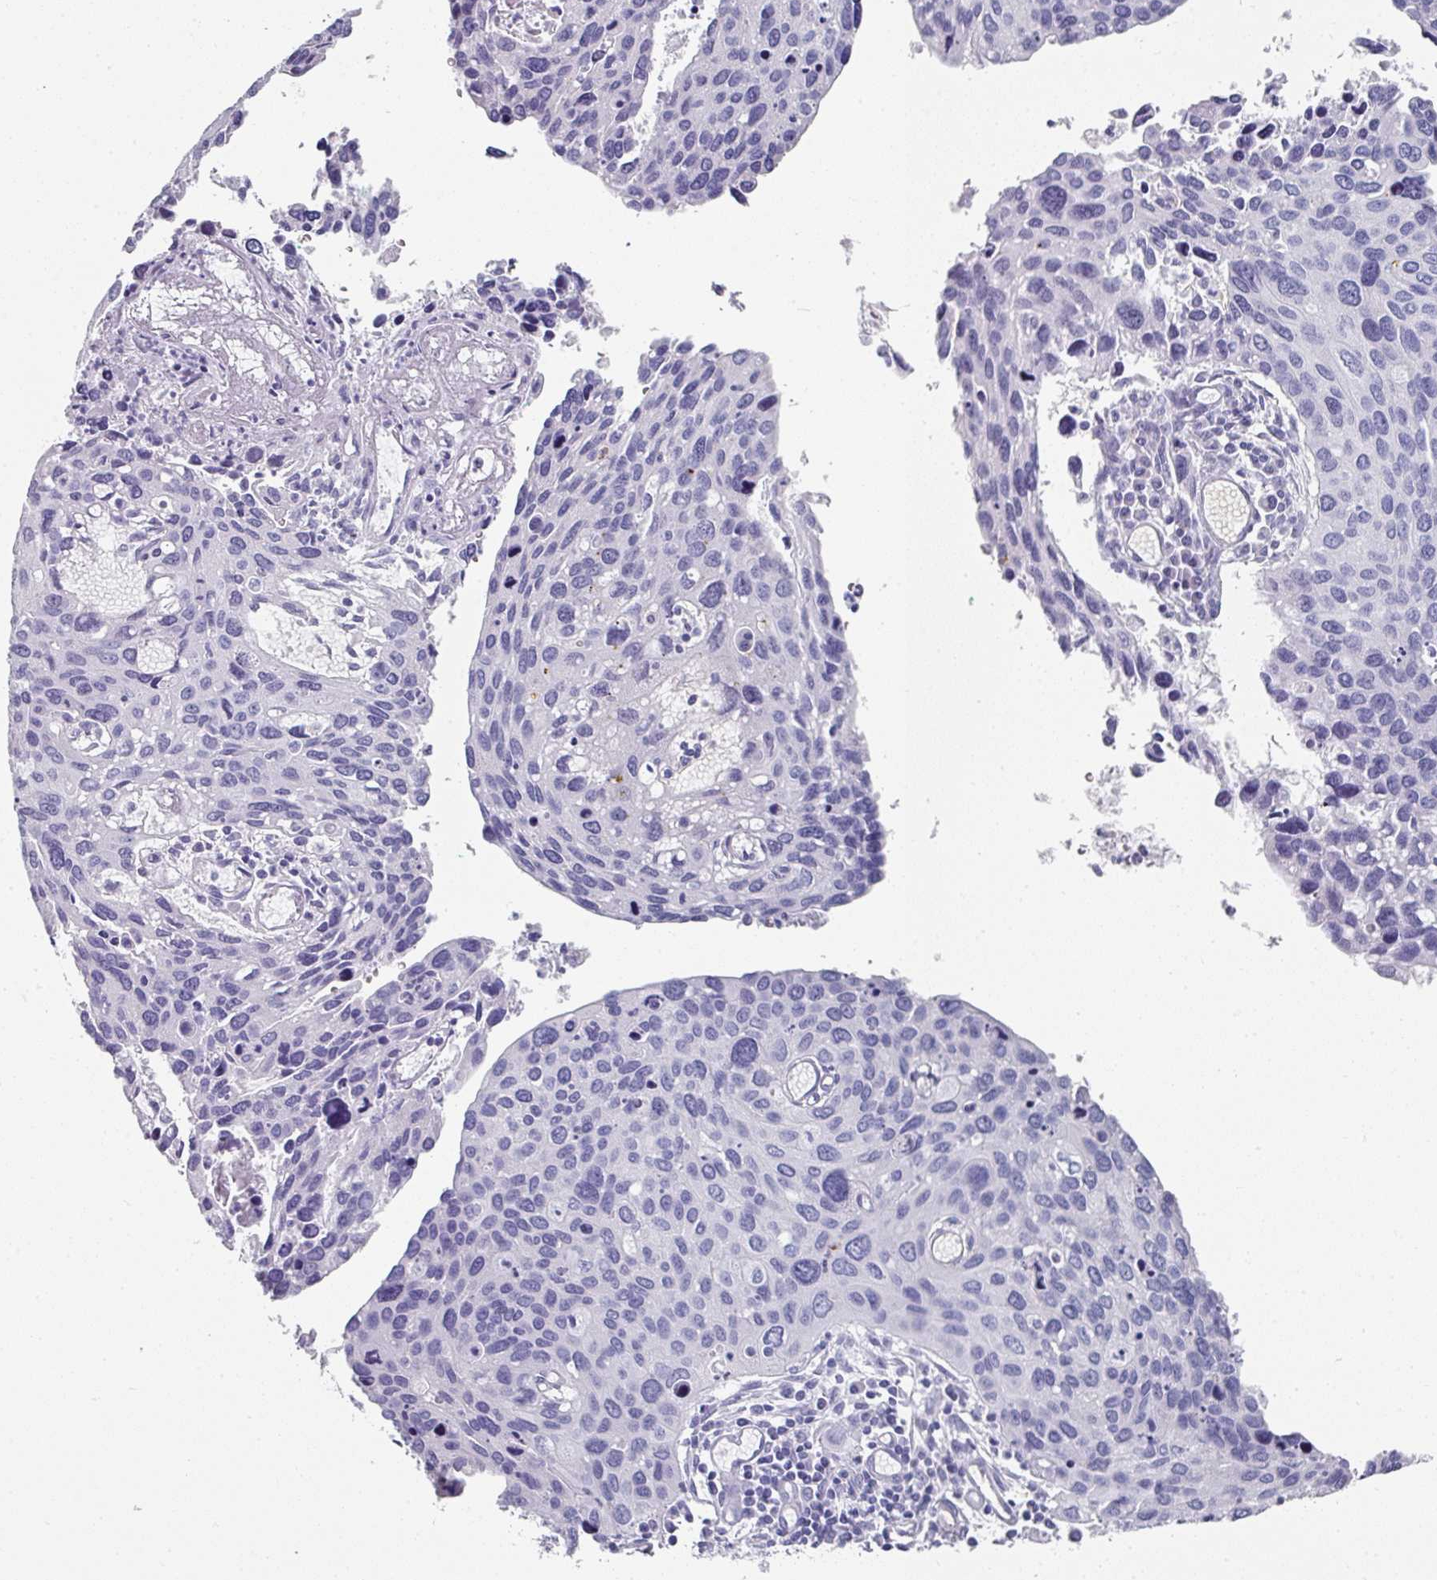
{"staining": {"intensity": "negative", "quantity": "none", "location": "none"}, "tissue": "cervical cancer", "cell_type": "Tumor cells", "image_type": "cancer", "snomed": [{"axis": "morphology", "description": "Squamous cell carcinoma, NOS"}, {"axis": "topography", "description": "Cervix"}], "caption": "Immunohistochemistry micrograph of squamous cell carcinoma (cervical) stained for a protein (brown), which demonstrates no staining in tumor cells. (DAB immunohistochemistry with hematoxylin counter stain).", "gene": "SETBP1", "patient": {"sex": "female", "age": 55}}